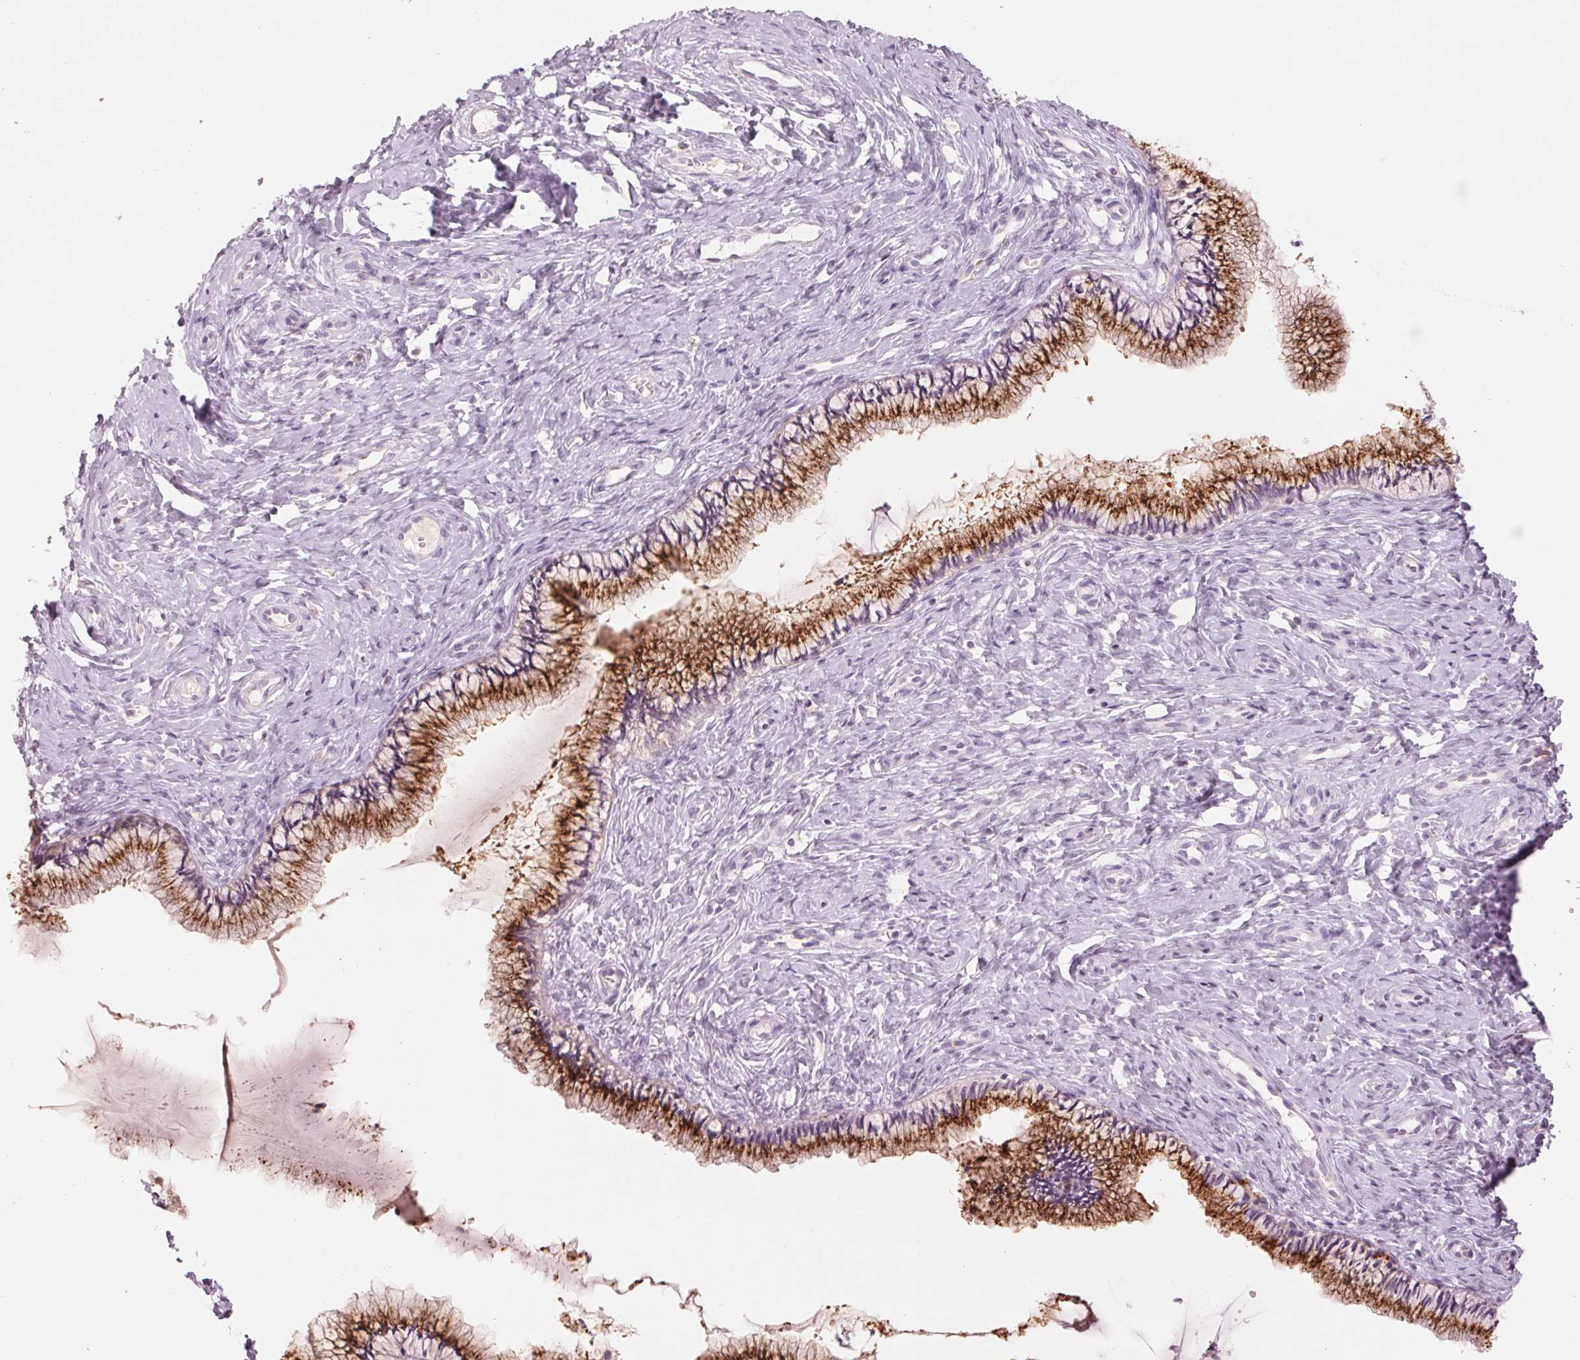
{"staining": {"intensity": "strong", "quantity": ">75%", "location": "cytoplasmic/membranous"}, "tissue": "cervix", "cell_type": "Glandular cells", "image_type": "normal", "snomed": [{"axis": "morphology", "description": "Normal tissue, NOS"}, {"axis": "topography", "description": "Cervix"}], "caption": "About >75% of glandular cells in unremarkable human cervix reveal strong cytoplasmic/membranous protein staining as visualized by brown immunohistochemical staining.", "gene": "GALNT7", "patient": {"sex": "female", "age": 37}}